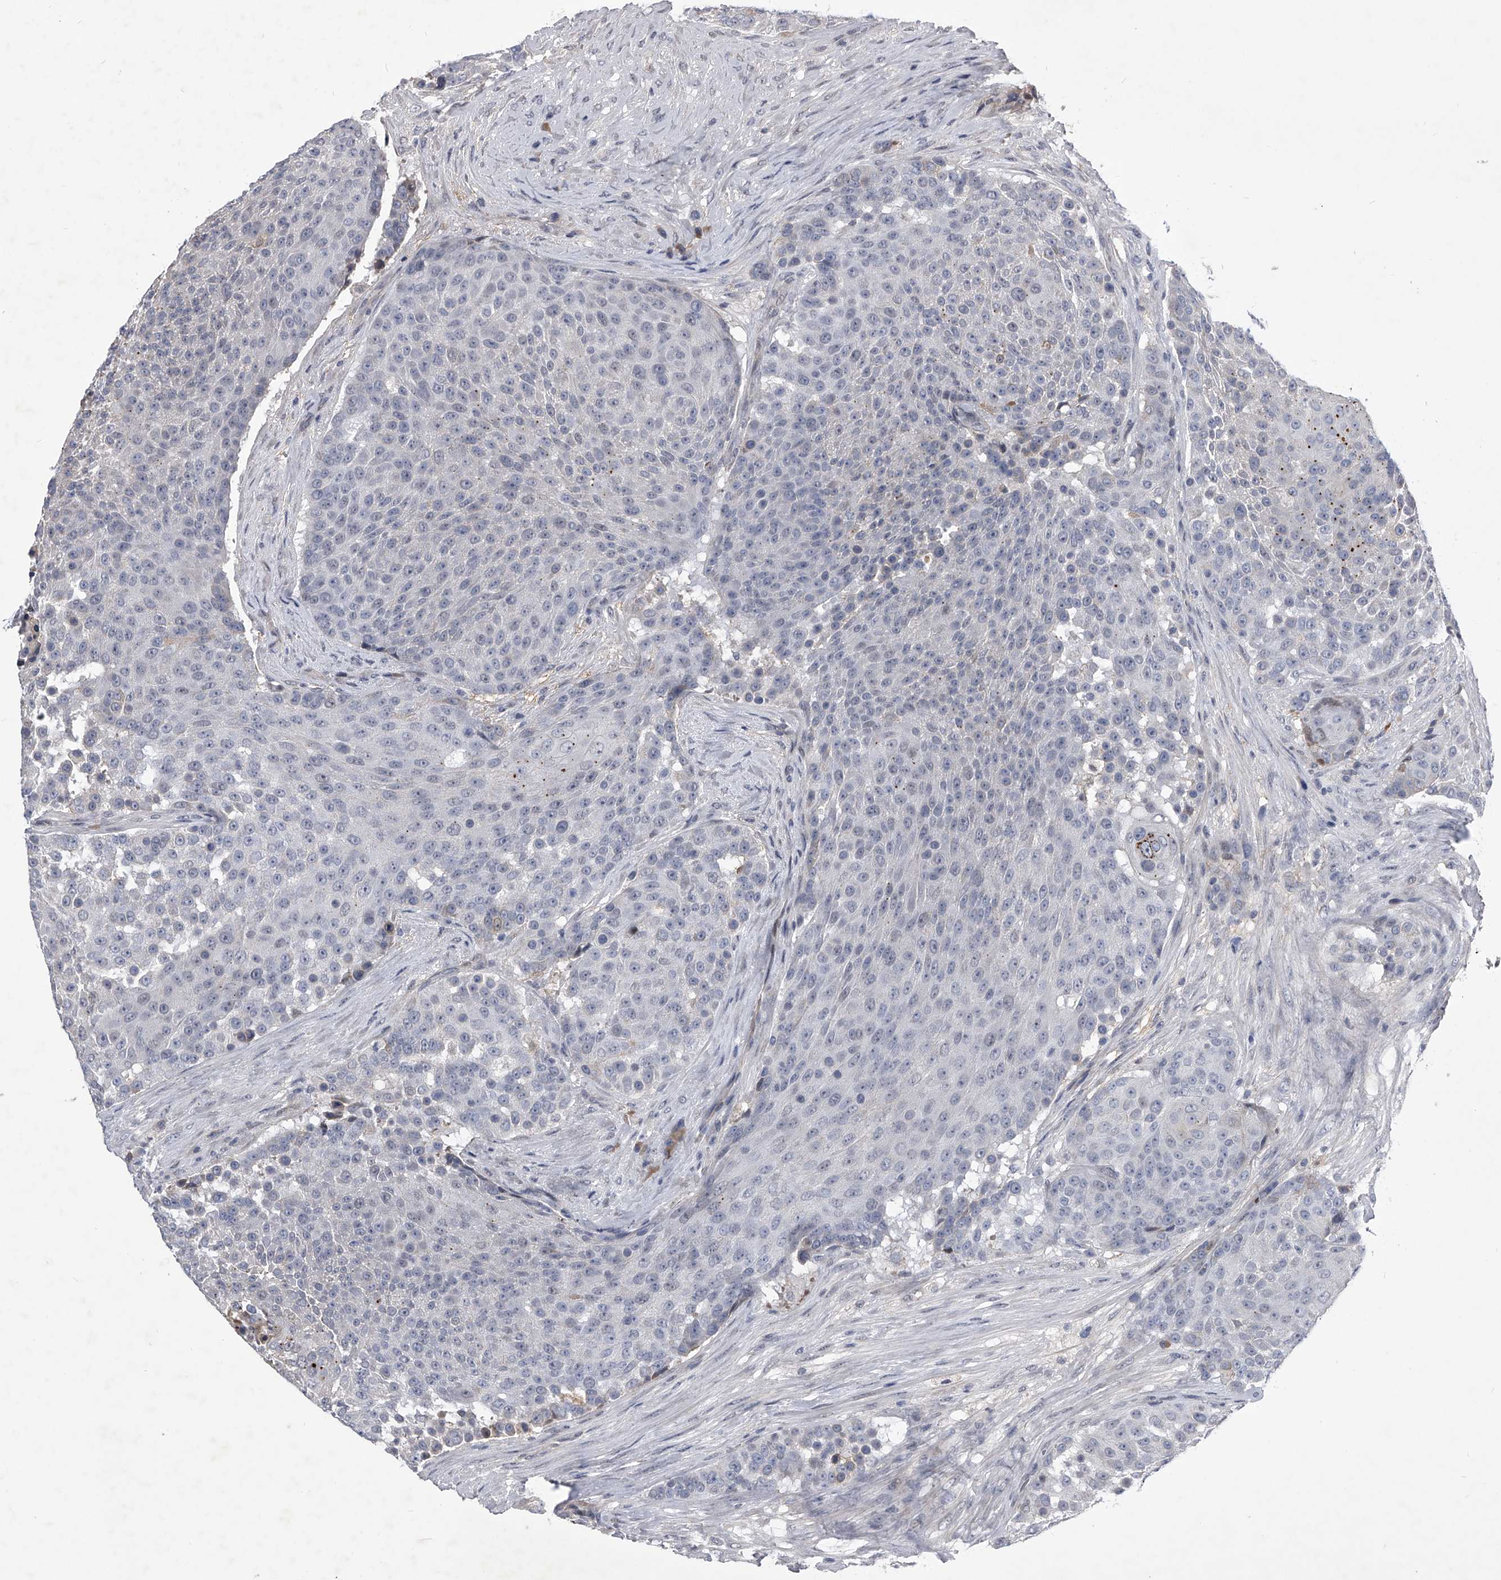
{"staining": {"intensity": "negative", "quantity": "none", "location": "none"}, "tissue": "urothelial cancer", "cell_type": "Tumor cells", "image_type": "cancer", "snomed": [{"axis": "morphology", "description": "Urothelial carcinoma, High grade"}, {"axis": "topography", "description": "Urinary bladder"}], "caption": "There is no significant positivity in tumor cells of urothelial cancer.", "gene": "ZNF76", "patient": {"sex": "female", "age": 63}}